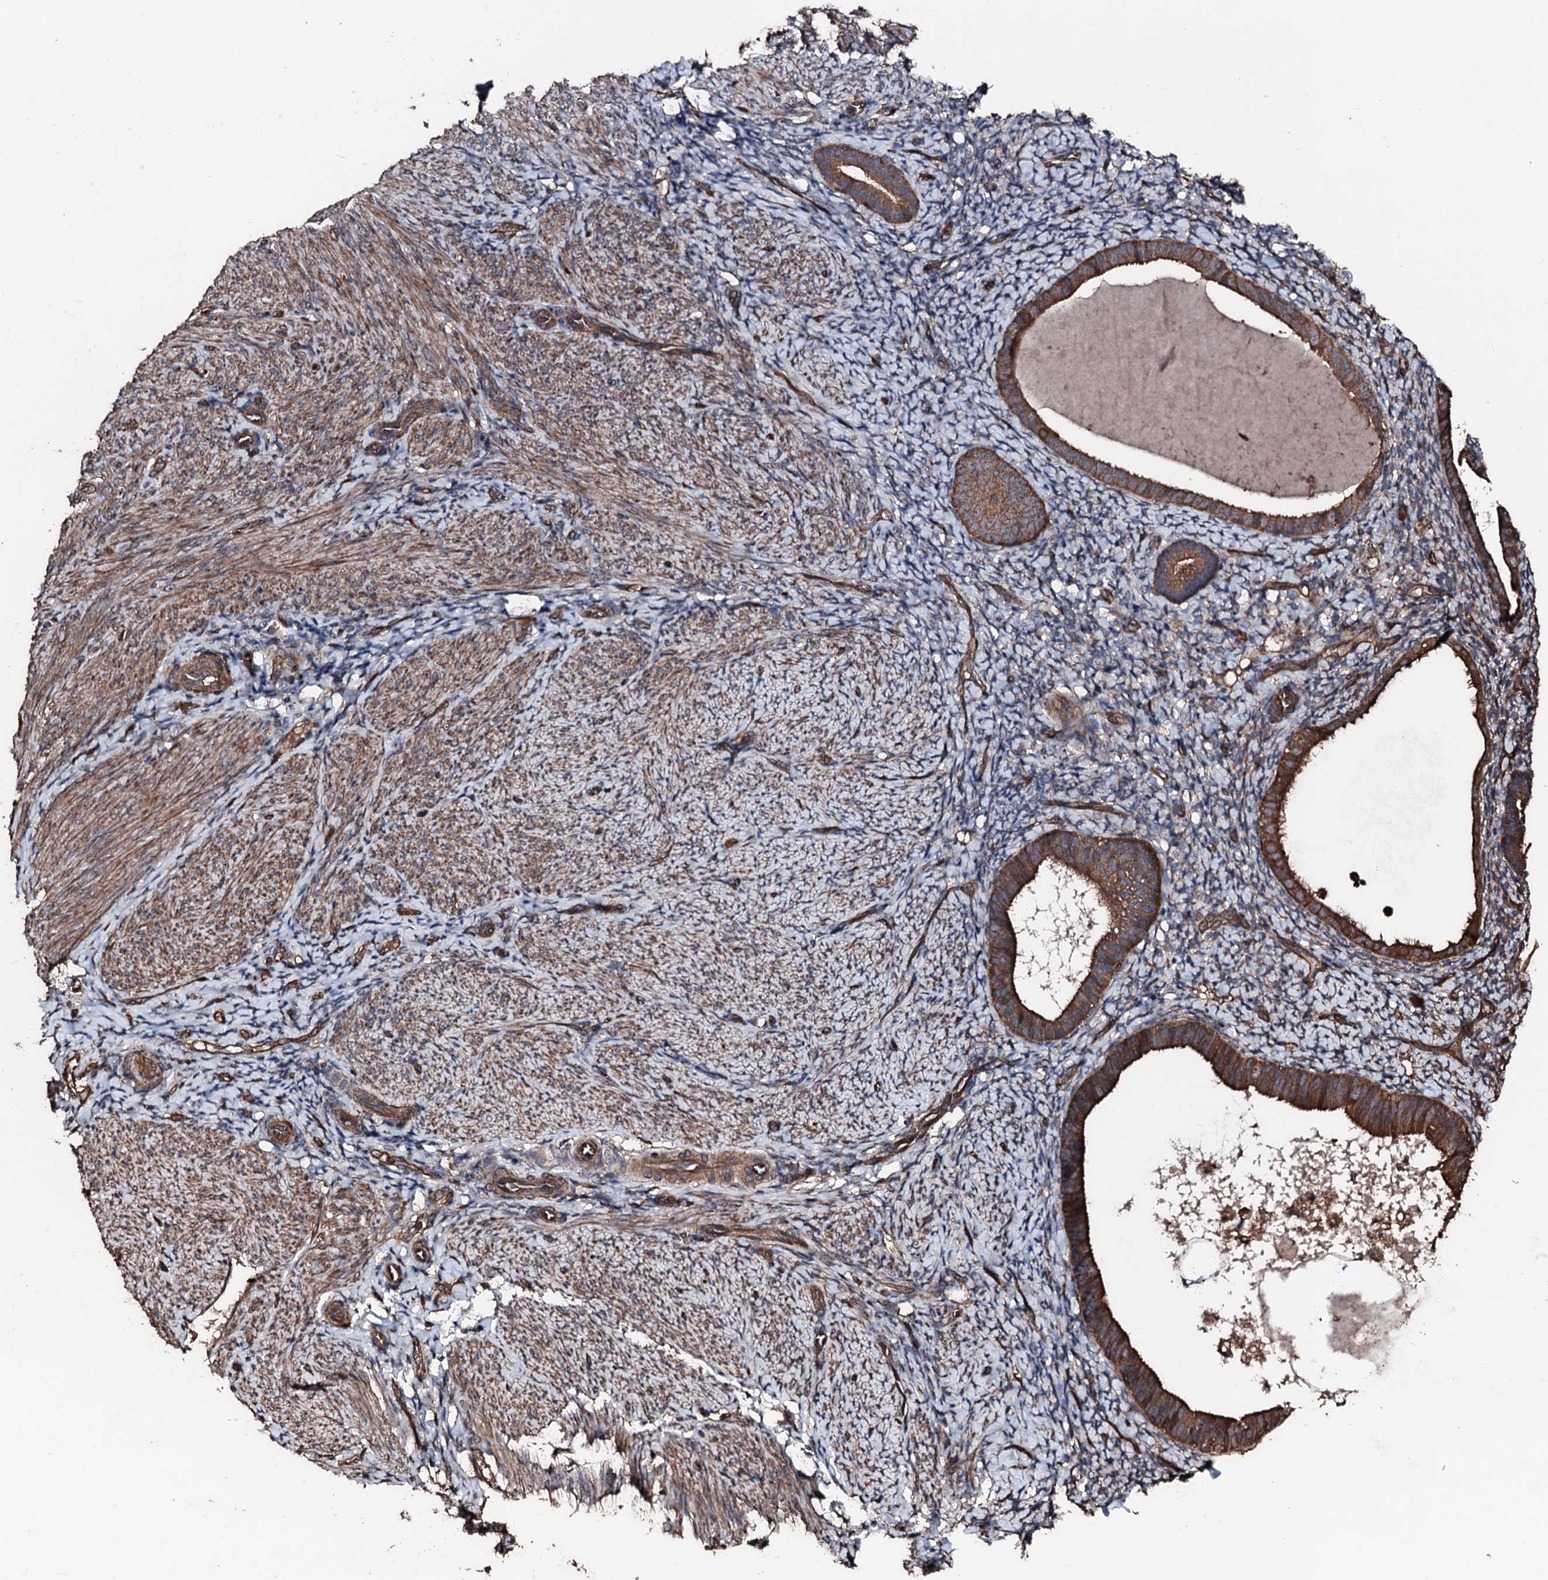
{"staining": {"intensity": "negative", "quantity": "none", "location": "none"}, "tissue": "endometrium", "cell_type": "Cells in endometrial stroma", "image_type": "normal", "snomed": [{"axis": "morphology", "description": "Normal tissue, NOS"}, {"axis": "topography", "description": "Endometrium"}], "caption": "Human endometrium stained for a protein using immunohistochemistry (IHC) demonstrates no staining in cells in endometrial stroma.", "gene": "KIF18A", "patient": {"sex": "female", "age": 65}}